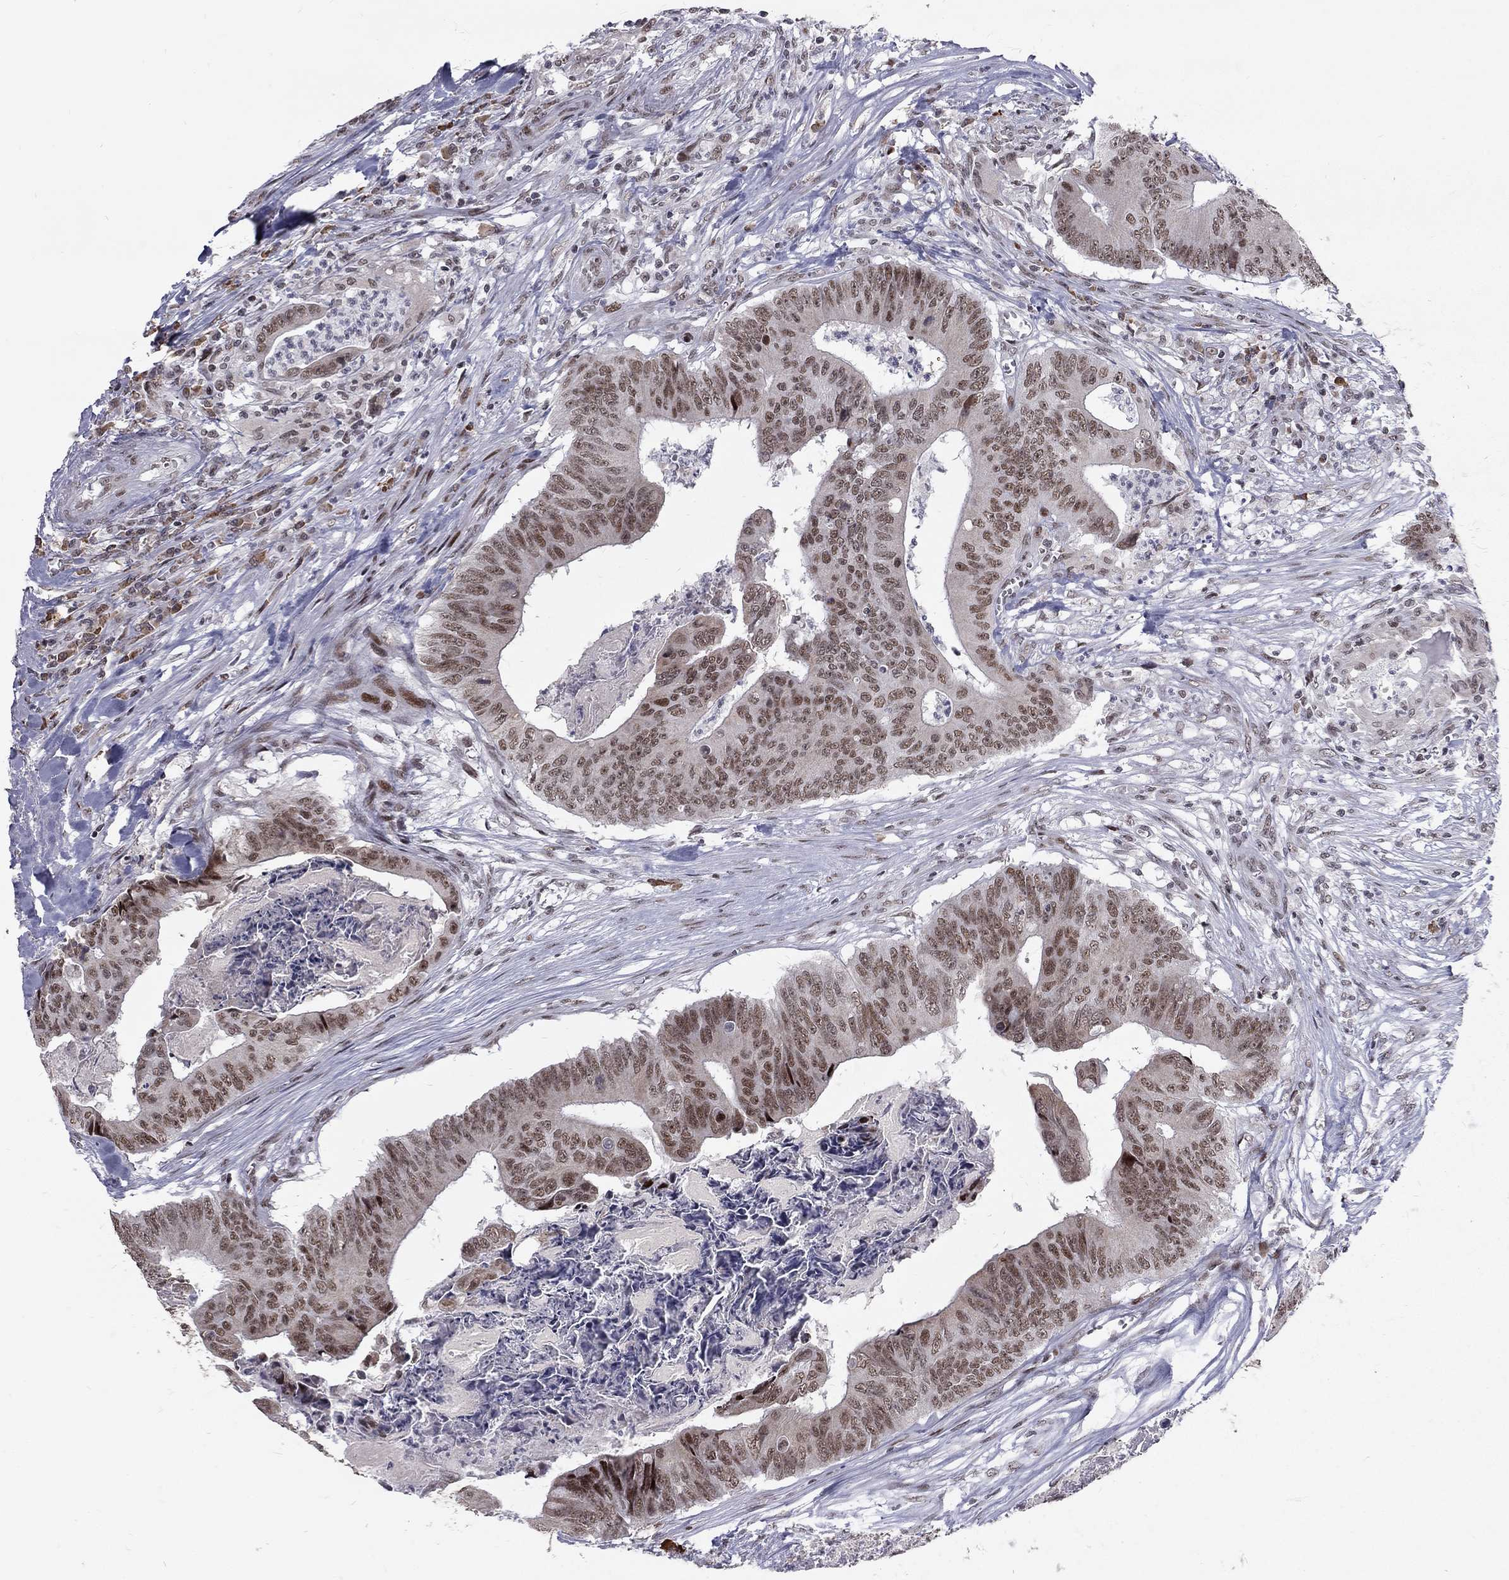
{"staining": {"intensity": "strong", "quantity": "25%-75%", "location": "nuclear"}, "tissue": "colorectal cancer", "cell_type": "Tumor cells", "image_type": "cancer", "snomed": [{"axis": "morphology", "description": "Adenocarcinoma, NOS"}, {"axis": "topography", "description": "Colon"}], "caption": "Human colorectal cancer (adenocarcinoma) stained with a protein marker displays strong staining in tumor cells.", "gene": "TCEAL1", "patient": {"sex": "male", "age": 84}}